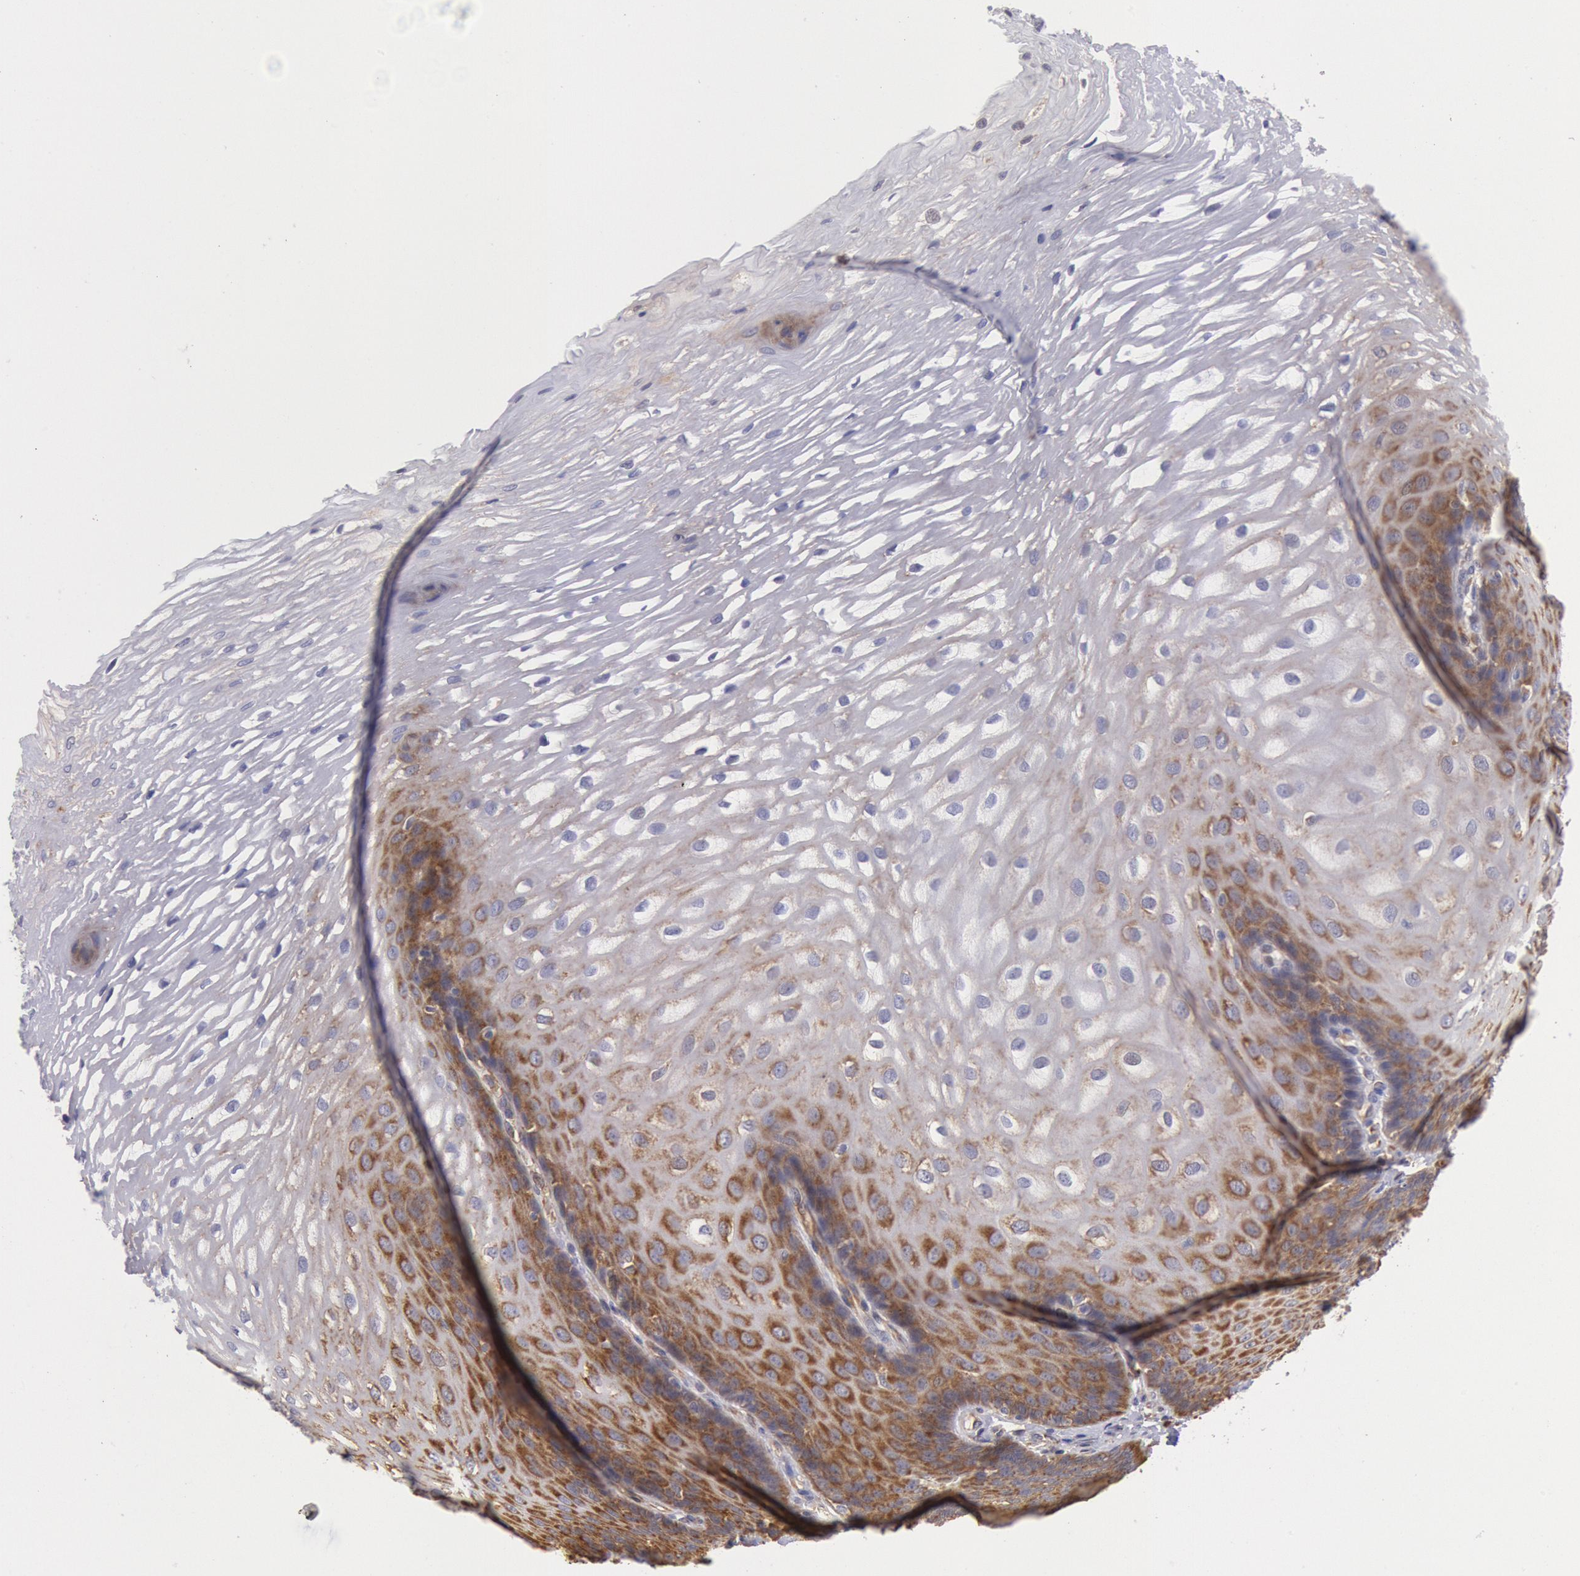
{"staining": {"intensity": "strong", "quantity": ">75%", "location": "cytoplasmic/membranous"}, "tissue": "esophagus", "cell_type": "Squamous epithelial cells", "image_type": "normal", "snomed": [{"axis": "morphology", "description": "Normal tissue, NOS"}, {"axis": "morphology", "description": "Adenocarcinoma, NOS"}, {"axis": "topography", "description": "Esophagus"}, {"axis": "topography", "description": "Stomach"}], "caption": "An IHC image of benign tissue is shown. Protein staining in brown shows strong cytoplasmic/membranous positivity in esophagus within squamous epithelial cells. (DAB (3,3'-diaminobenzidine) IHC, brown staining for protein, blue staining for nuclei).", "gene": "DRG1", "patient": {"sex": "male", "age": 62}}